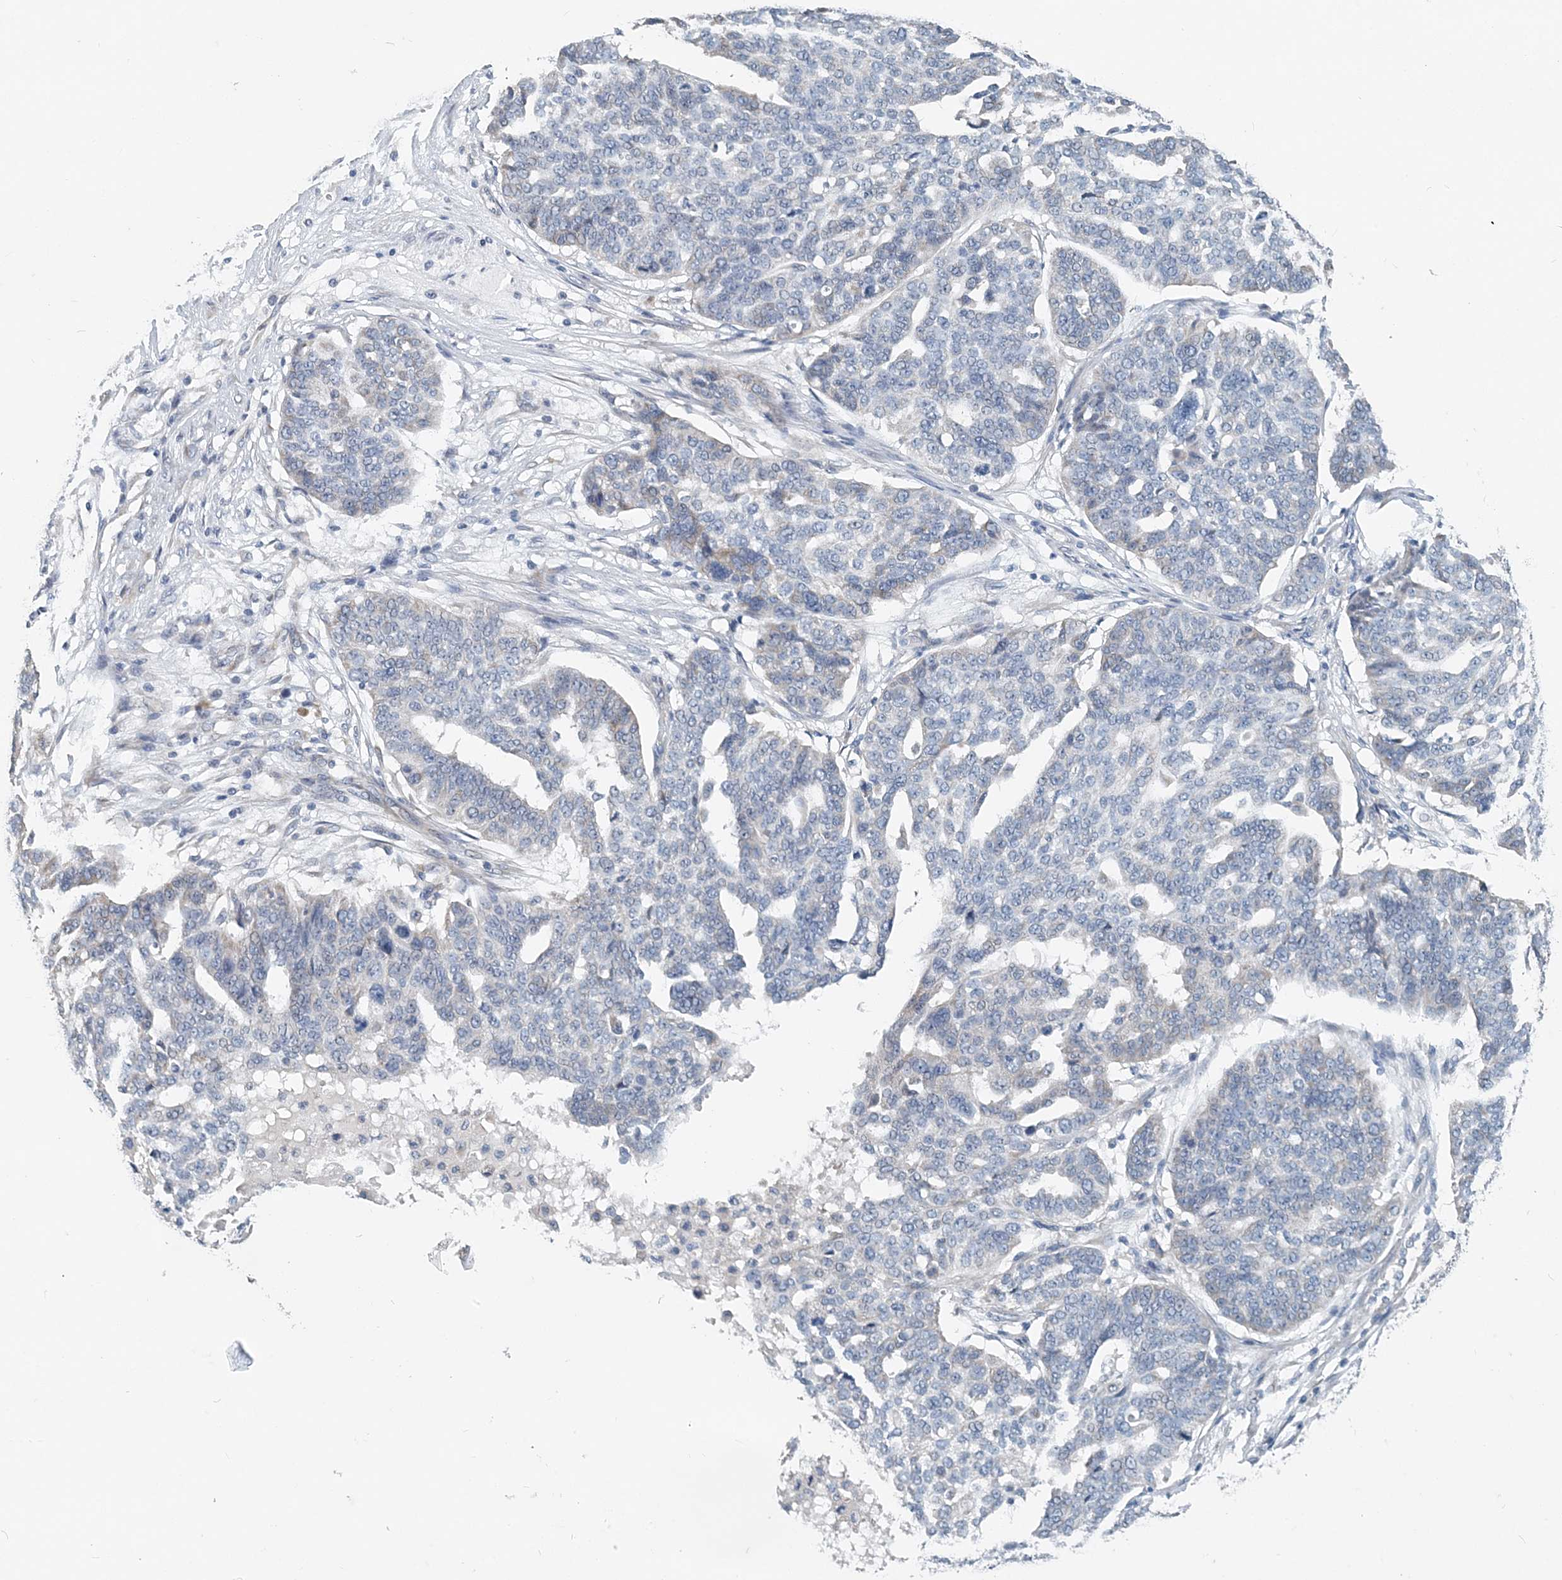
{"staining": {"intensity": "negative", "quantity": "none", "location": "none"}, "tissue": "ovarian cancer", "cell_type": "Tumor cells", "image_type": "cancer", "snomed": [{"axis": "morphology", "description": "Cystadenocarcinoma, serous, NOS"}, {"axis": "topography", "description": "Ovary"}], "caption": "This is an immunohistochemistry image of human ovarian cancer (serous cystadenocarcinoma). There is no staining in tumor cells.", "gene": "EEF1A2", "patient": {"sex": "female", "age": 59}}